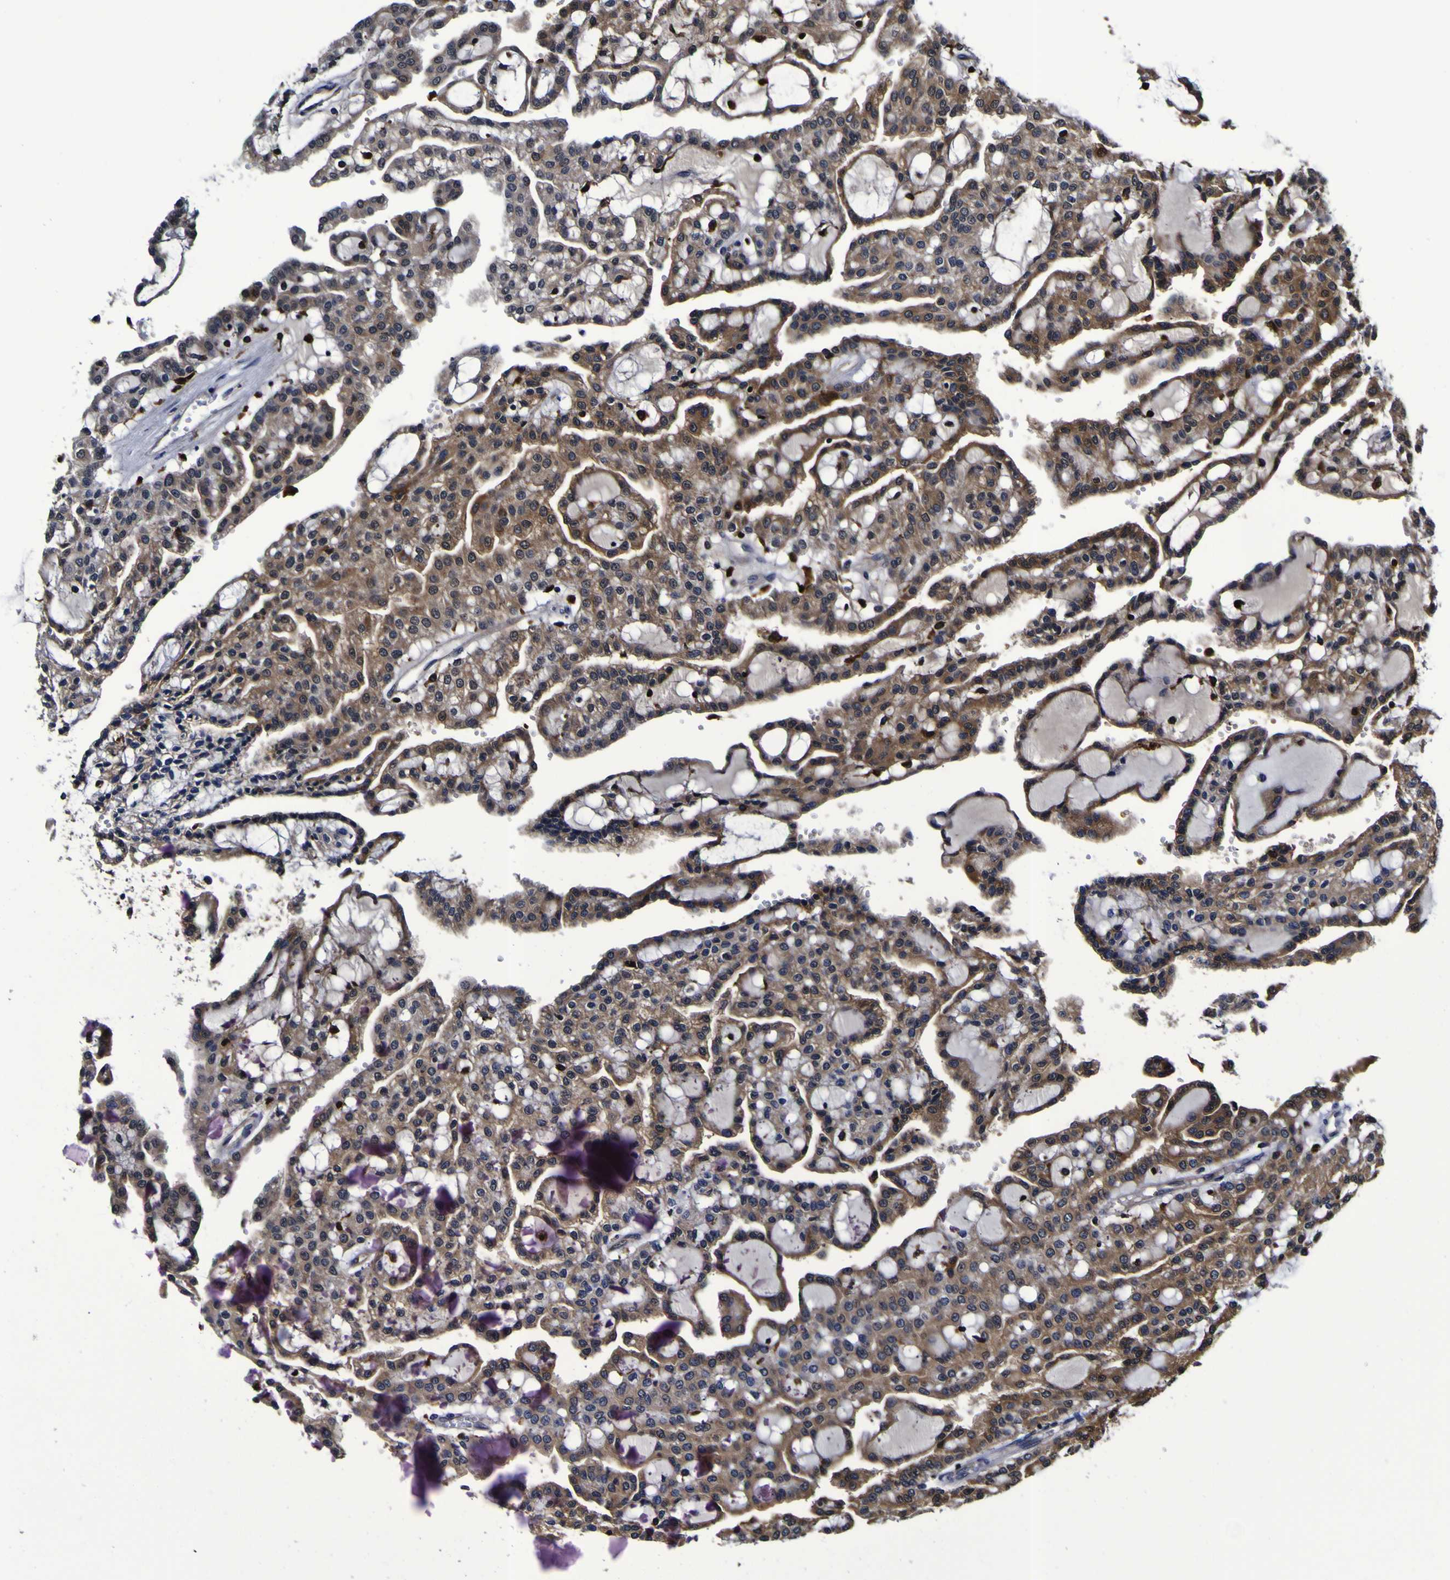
{"staining": {"intensity": "moderate", "quantity": ">75%", "location": "cytoplasmic/membranous"}, "tissue": "renal cancer", "cell_type": "Tumor cells", "image_type": "cancer", "snomed": [{"axis": "morphology", "description": "Adenocarcinoma, NOS"}, {"axis": "topography", "description": "Kidney"}], "caption": "Renal cancer stained with immunohistochemistry displays moderate cytoplasmic/membranous expression in about >75% of tumor cells.", "gene": "GPX1", "patient": {"sex": "male", "age": 63}}